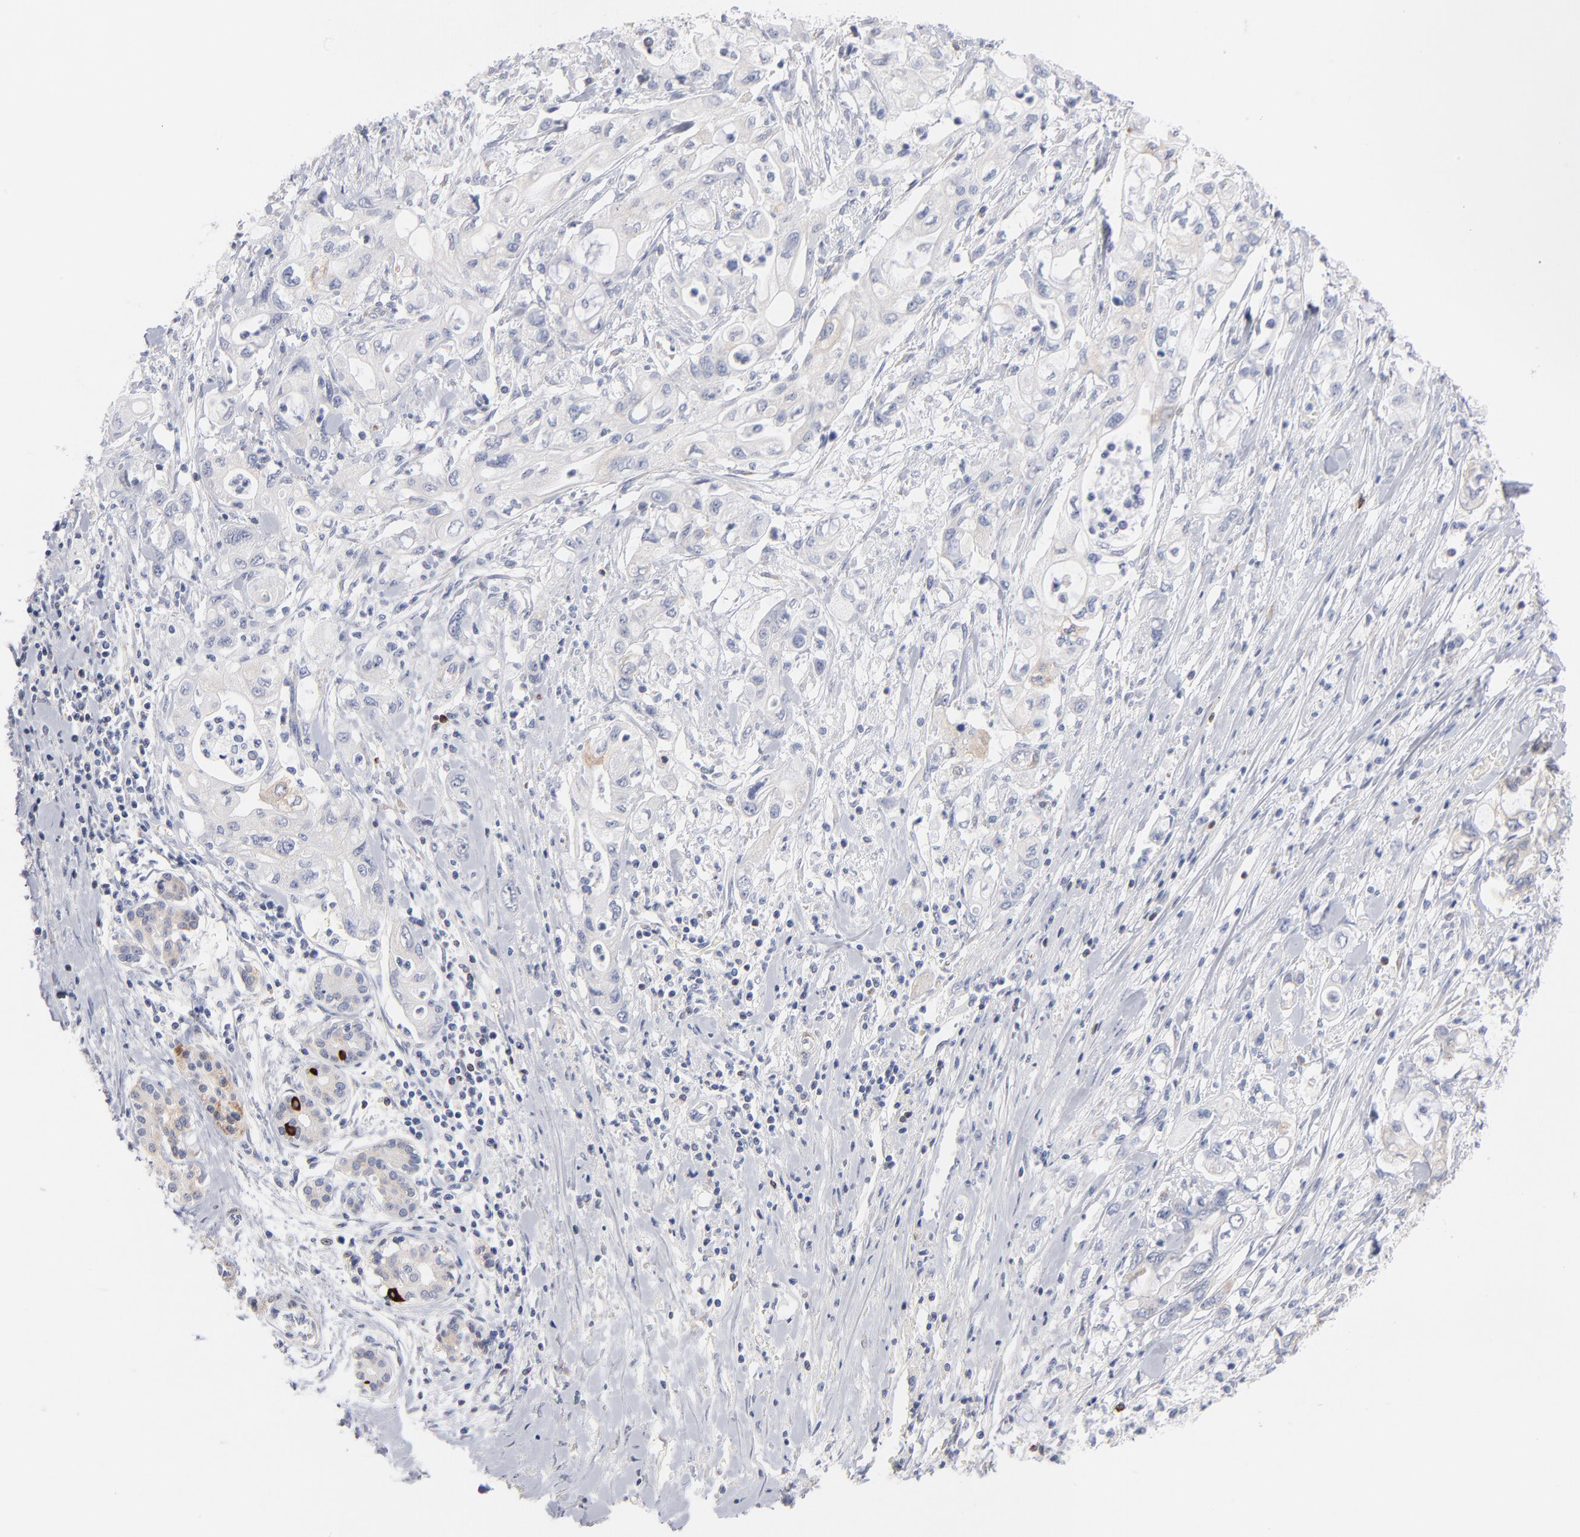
{"staining": {"intensity": "weak", "quantity": "<25%", "location": "cytoplasmic/membranous"}, "tissue": "pancreatic cancer", "cell_type": "Tumor cells", "image_type": "cancer", "snomed": [{"axis": "morphology", "description": "Adenocarcinoma, NOS"}, {"axis": "topography", "description": "Pancreas"}], "caption": "Pancreatic adenocarcinoma was stained to show a protein in brown. There is no significant expression in tumor cells.", "gene": "MID1", "patient": {"sex": "male", "age": 79}}